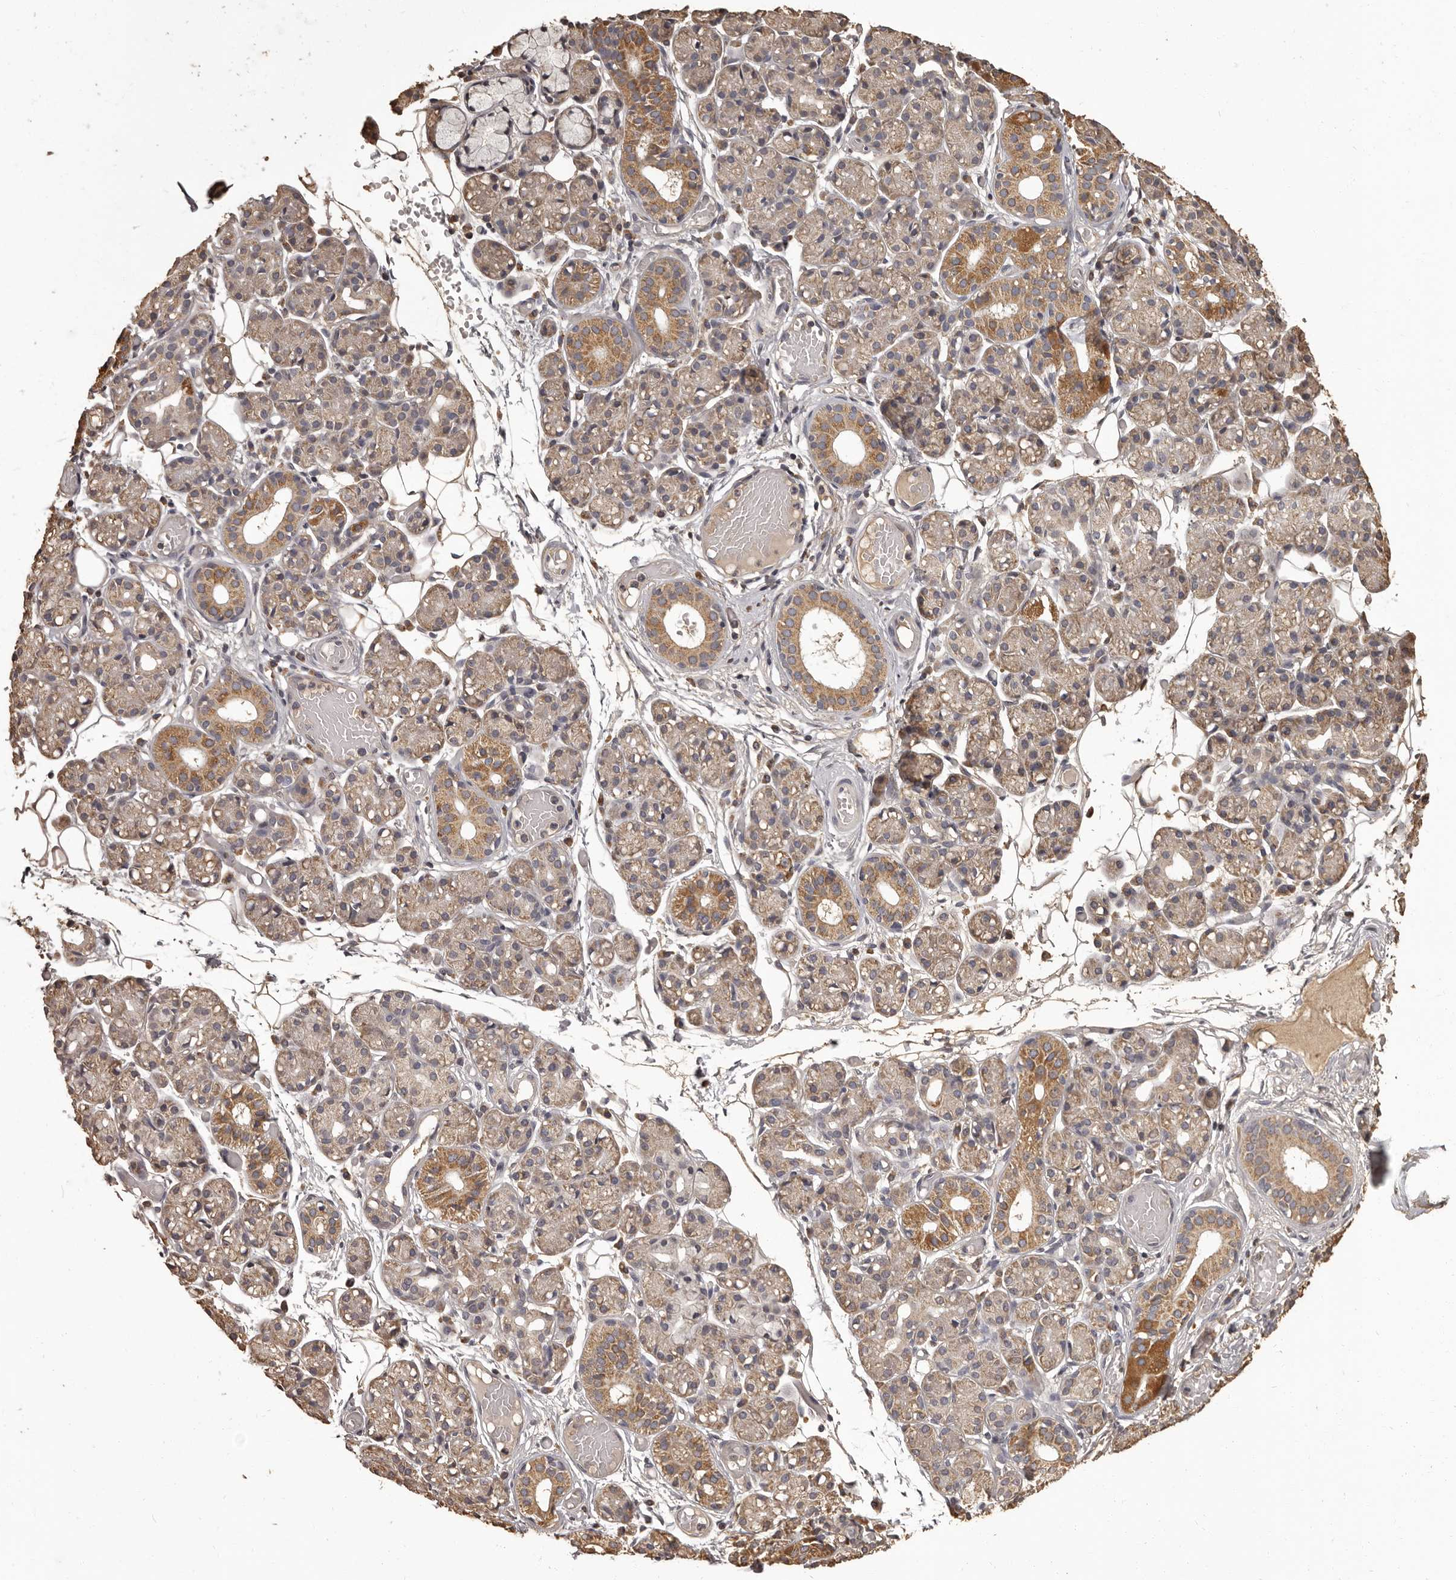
{"staining": {"intensity": "moderate", "quantity": "25%-75%", "location": "cytoplasmic/membranous"}, "tissue": "salivary gland", "cell_type": "Glandular cells", "image_type": "normal", "snomed": [{"axis": "morphology", "description": "Normal tissue, NOS"}, {"axis": "topography", "description": "Salivary gland"}], "caption": "This image exhibits IHC staining of normal human salivary gland, with medium moderate cytoplasmic/membranous staining in approximately 25%-75% of glandular cells.", "gene": "MGAT5", "patient": {"sex": "male", "age": 63}}